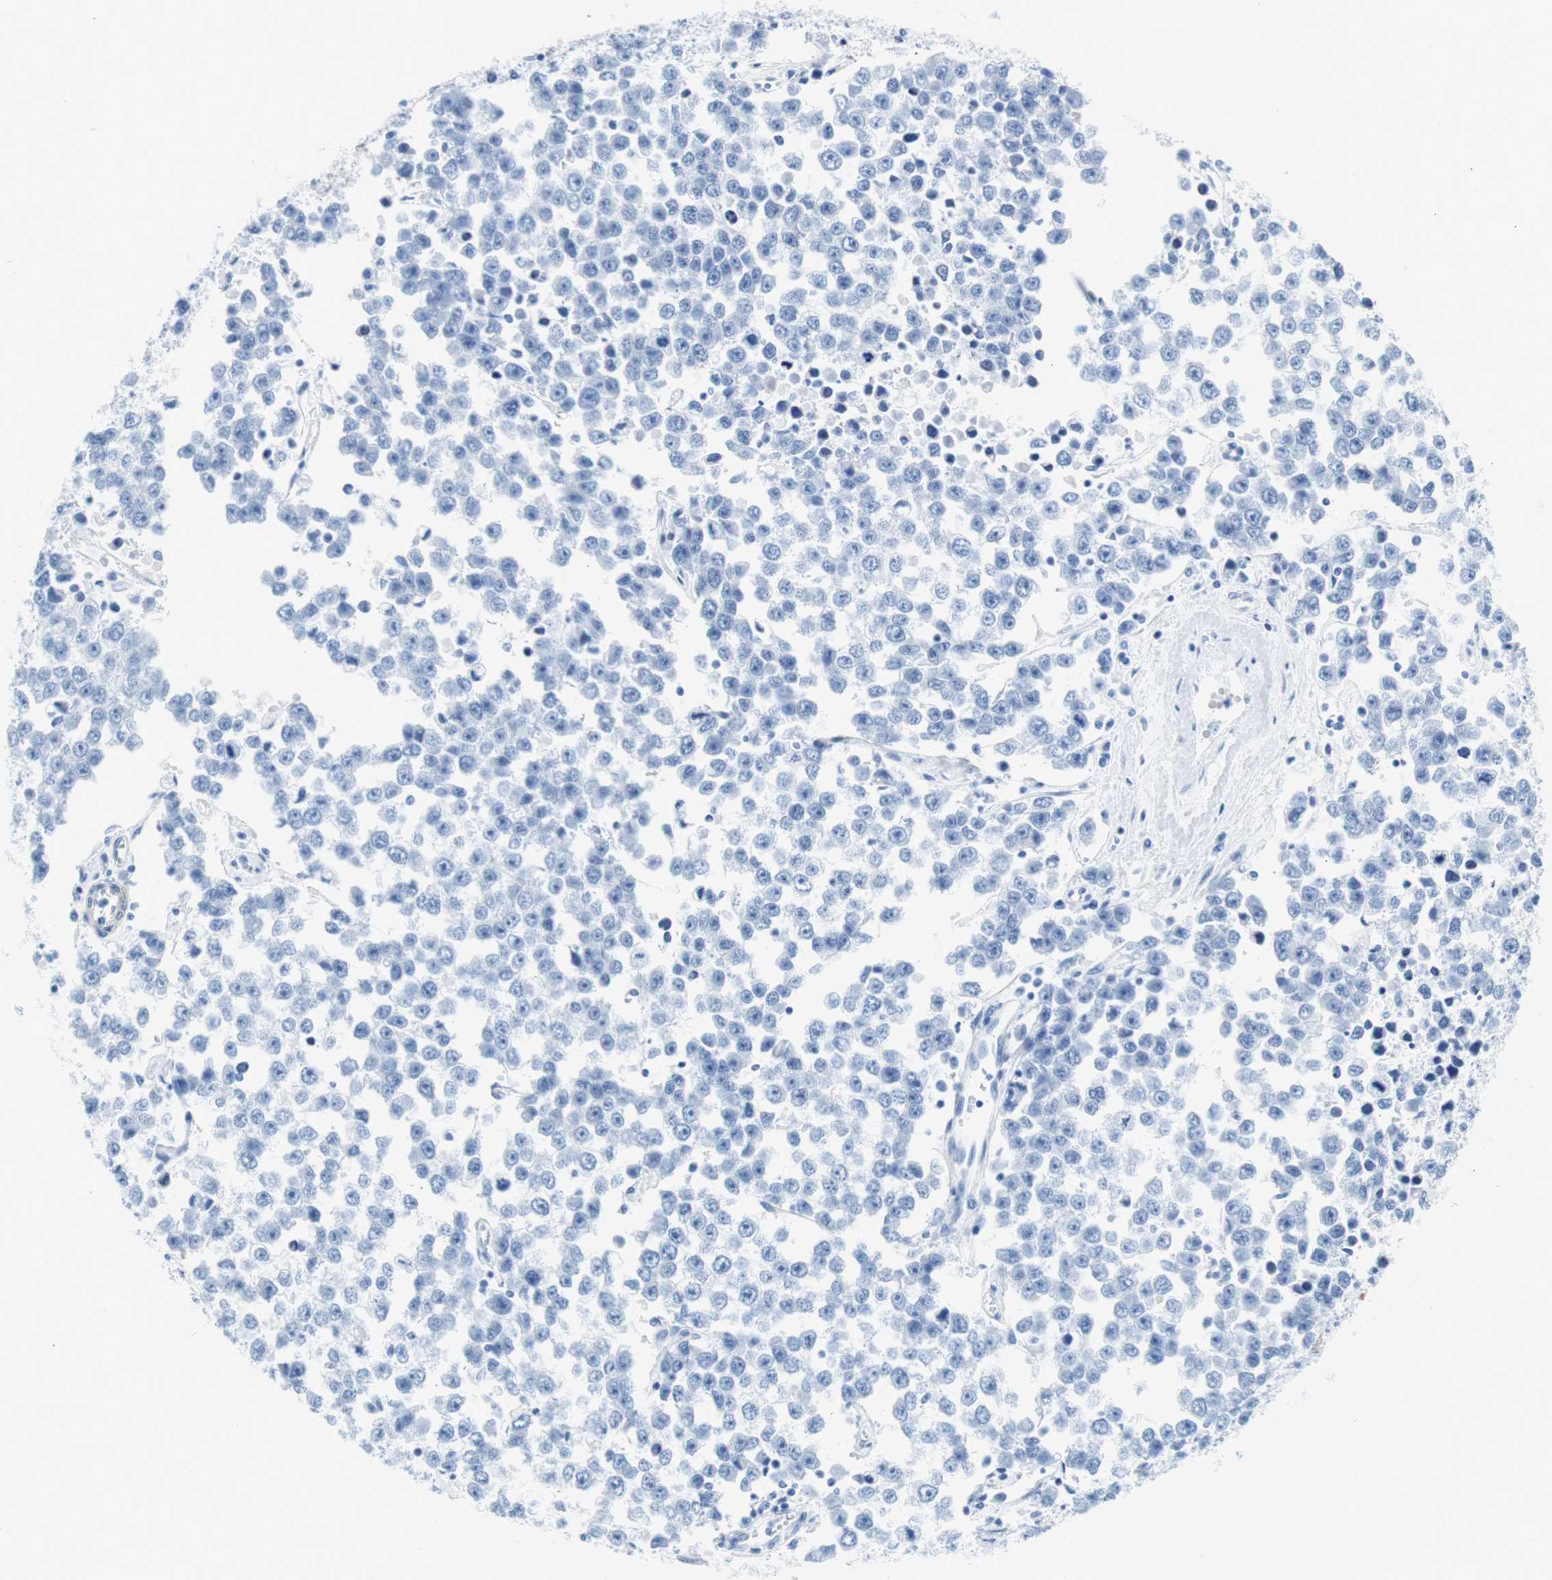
{"staining": {"intensity": "negative", "quantity": "none", "location": "none"}, "tissue": "testis cancer", "cell_type": "Tumor cells", "image_type": "cancer", "snomed": [{"axis": "morphology", "description": "Seminoma, NOS"}, {"axis": "morphology", "description": "Carcinoma, Embryonal, NOS"}, {"axis": "topography", "description": "Testis"}], "caption": "This is an immunohistochemistry photomicrograph of human seminoma (testis). There is no expression in tumor cells.", "gene": "KIF3B", "patient": {"sex": "male", "age": 52}}